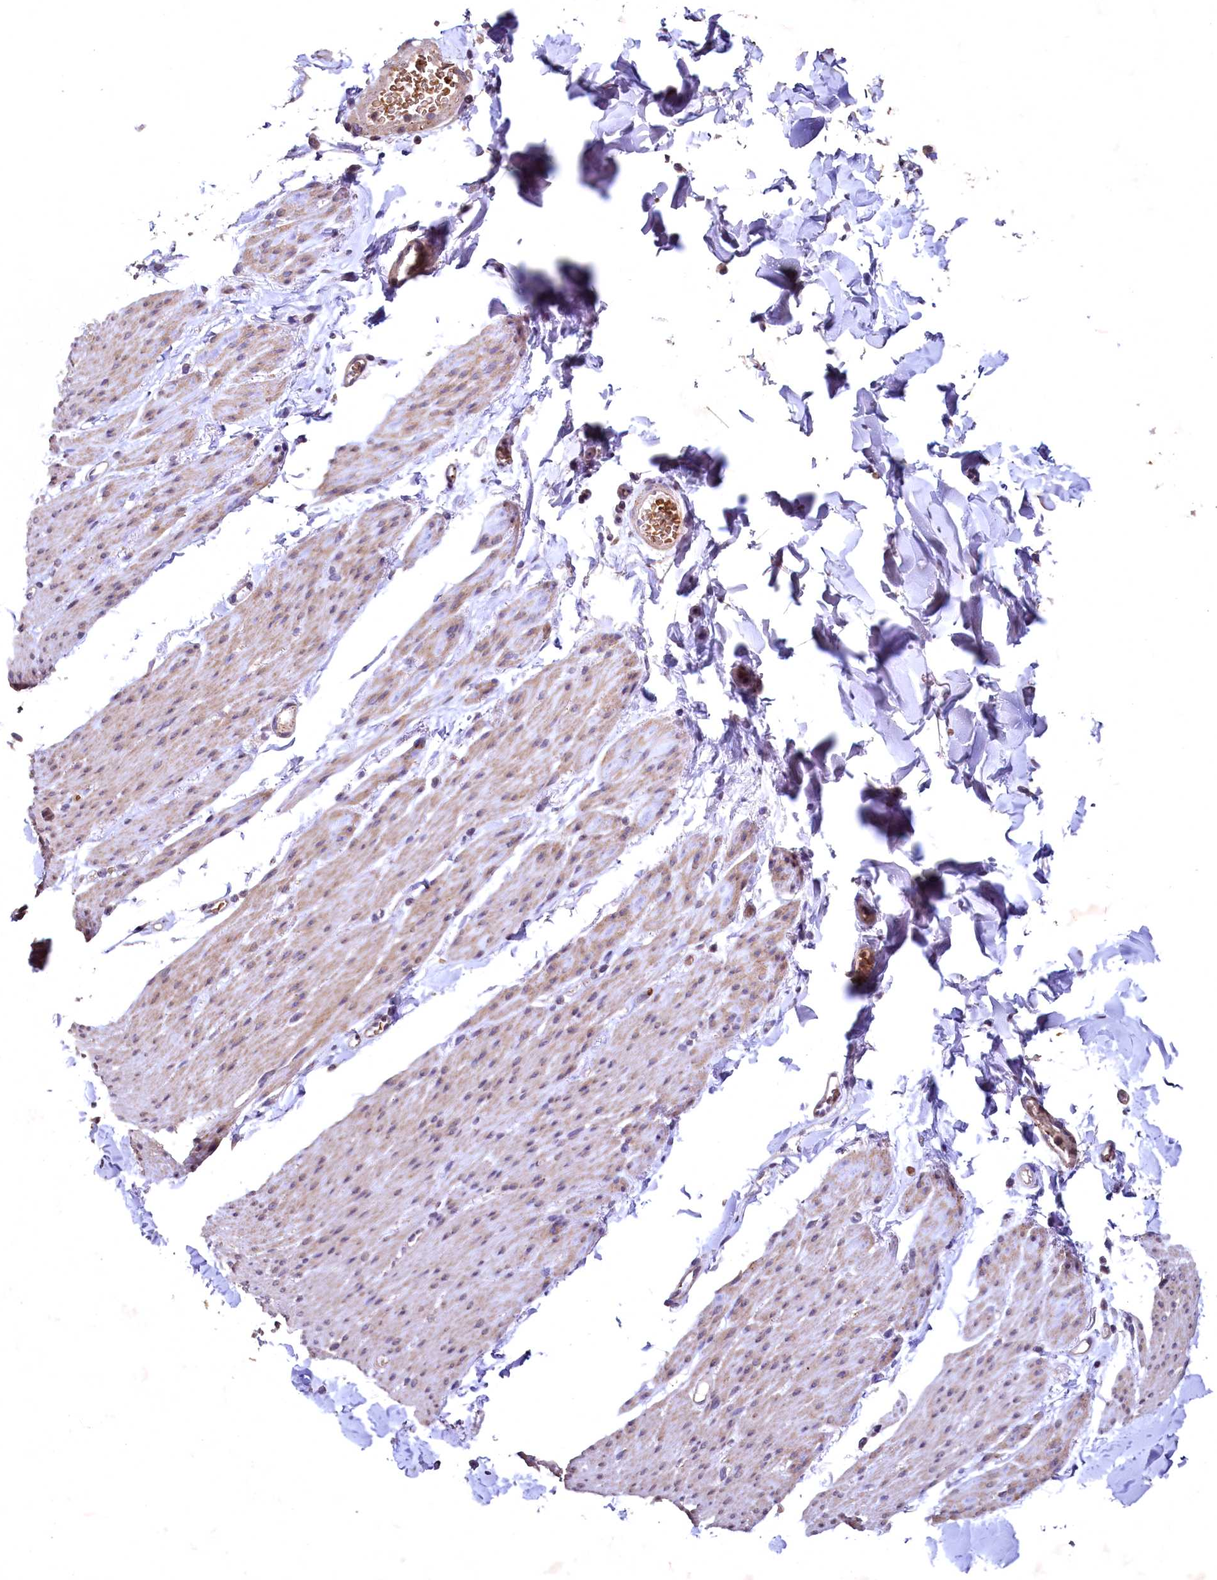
{"staining": {"intensity": "weak", "quantity": "25%-75%", "location": "cytoplasmic/membranous"}, "tissue": "smooth muscle", "cell_type": "Smooth muscle cells", "image_type": "normal", "snomed": [{"axis": "morphology", "description": "Normal tissue, NOS"}, {"axis": "topography", "description": "Colon"}, {"axis": "topography", "description": "Peripheral nerve tissue"}], "caption": "Human smooth muscle stained for a protein (brown) demonstrates weak cytoplasmic/membranous positive expression in about 25%-75% of smooth muscle cells.", "gene": "SPTA1", "patient": {"sex": "female", "age": 61}}